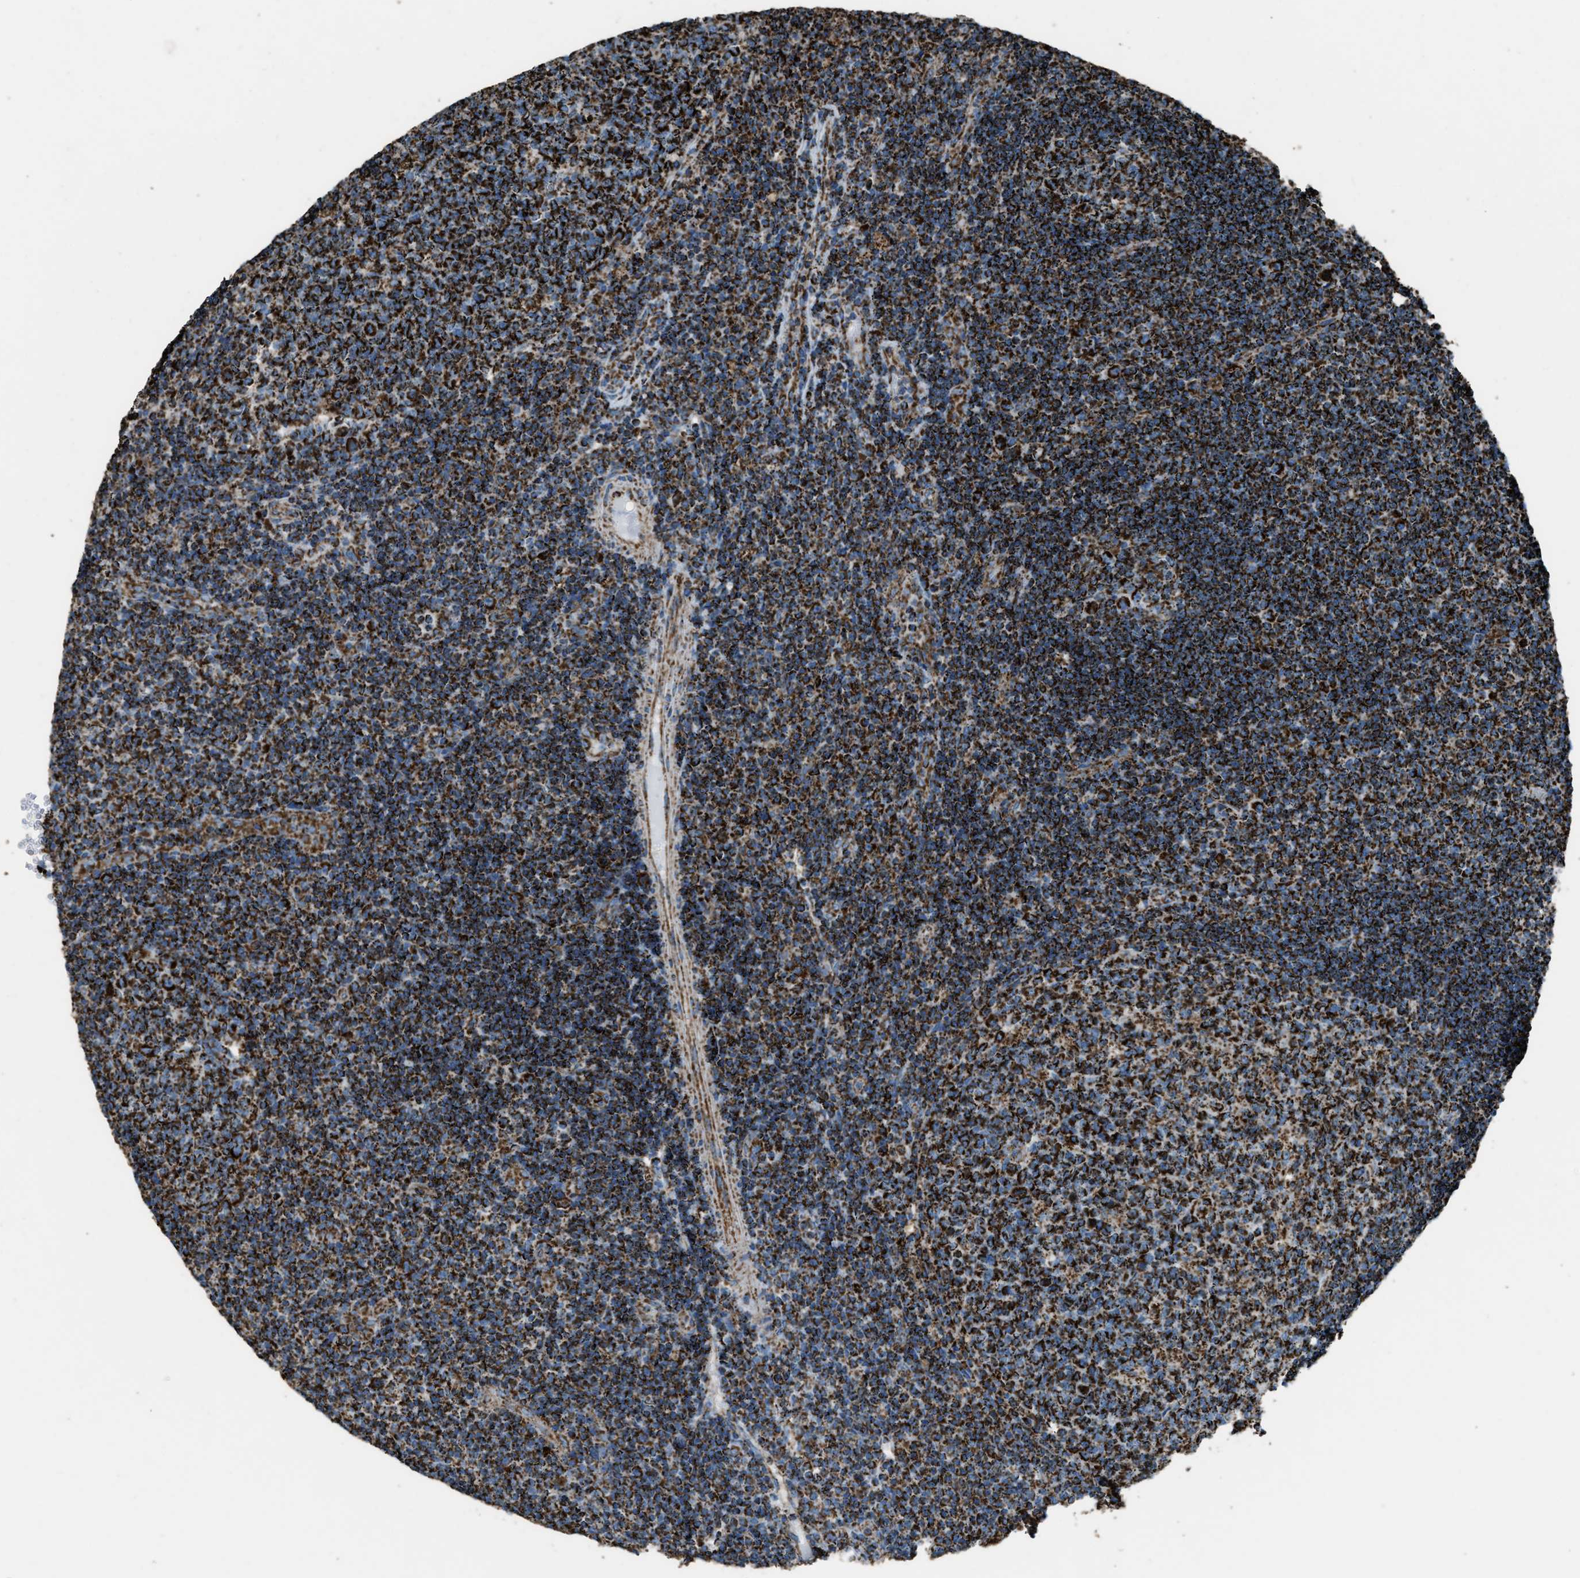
{"staining": {"intensity": "strong", "quantity": ">75%", "location": "cytoplasmic/membranous"}, "tissue": "tonsil", "cell_type": "Germinal center cells", "image_type": "normal", "snomed": [{"axis": "morphology", "description": "Normal tissue, NOS"}, {"axis": "topography", "description": "Tonsil"}], "caption": "Immunohistochemical staining of normal human tonsil displays strong cytoplasmic/membranous protein staining in about >75% of germinal center cells. (IHC, brightfield microscopy, high magnification).", "gene": "MDH2", "patient": {"sex": "female", "age": 40}}